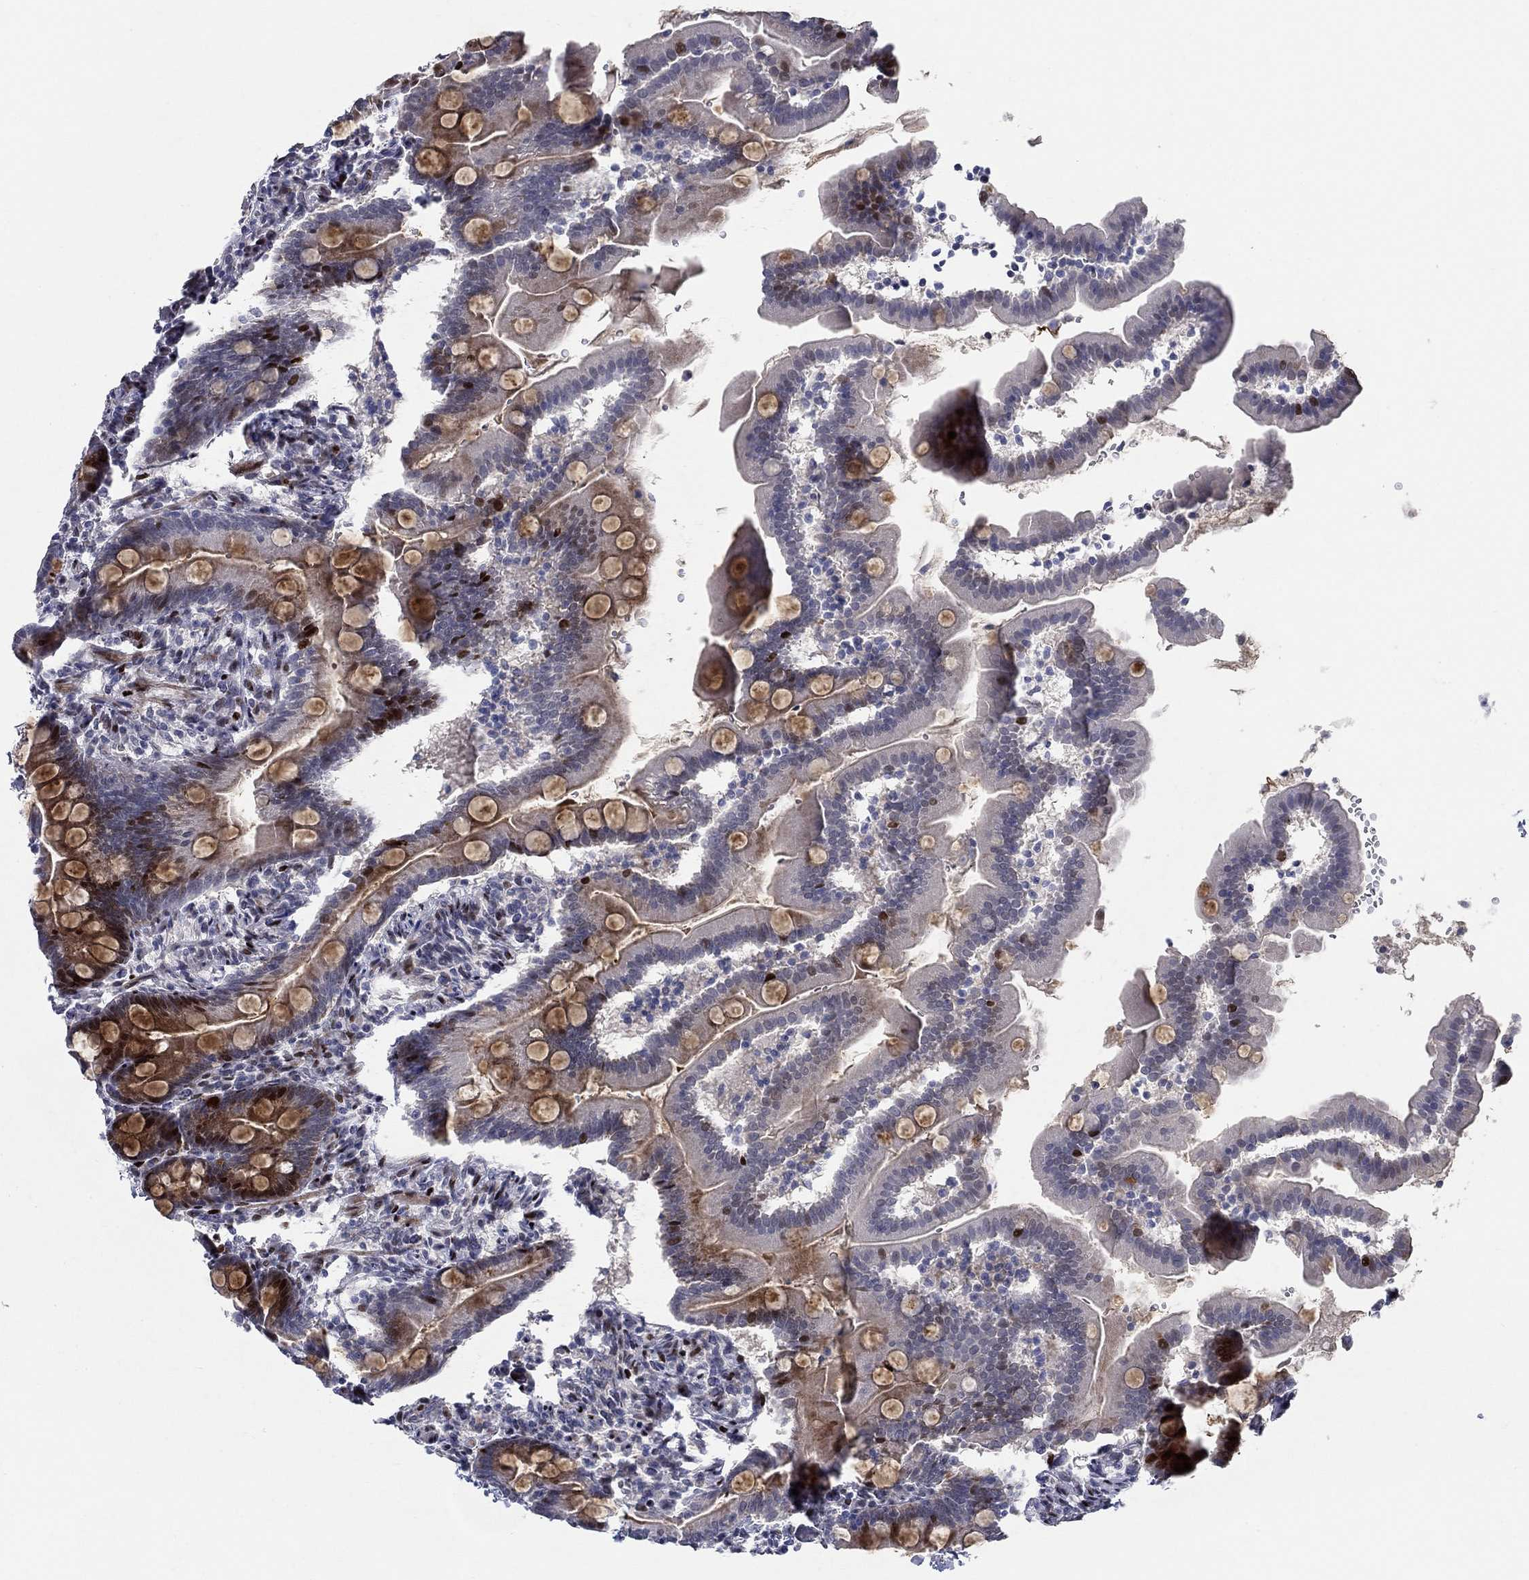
{"staining": {"intensity": "strong", "quantity": "<25%", "location": "nuclear"}, "tissue": "small intestine", "cell_type": "Glandular cells", "image_type": "normal", "snomed": [{"axis": "morphology", "description": "Normal tissue, NOS"}, {"axis": "topography", "description": "Small intestine"}], "caption": "Immunohistochemical staining of normal human small intestine shows medium levels of strong nuclear staining in approximately <25% of glandular cells.", "gene": "RAPGEF5", "patient": {"sex": "female", "age": 44}}